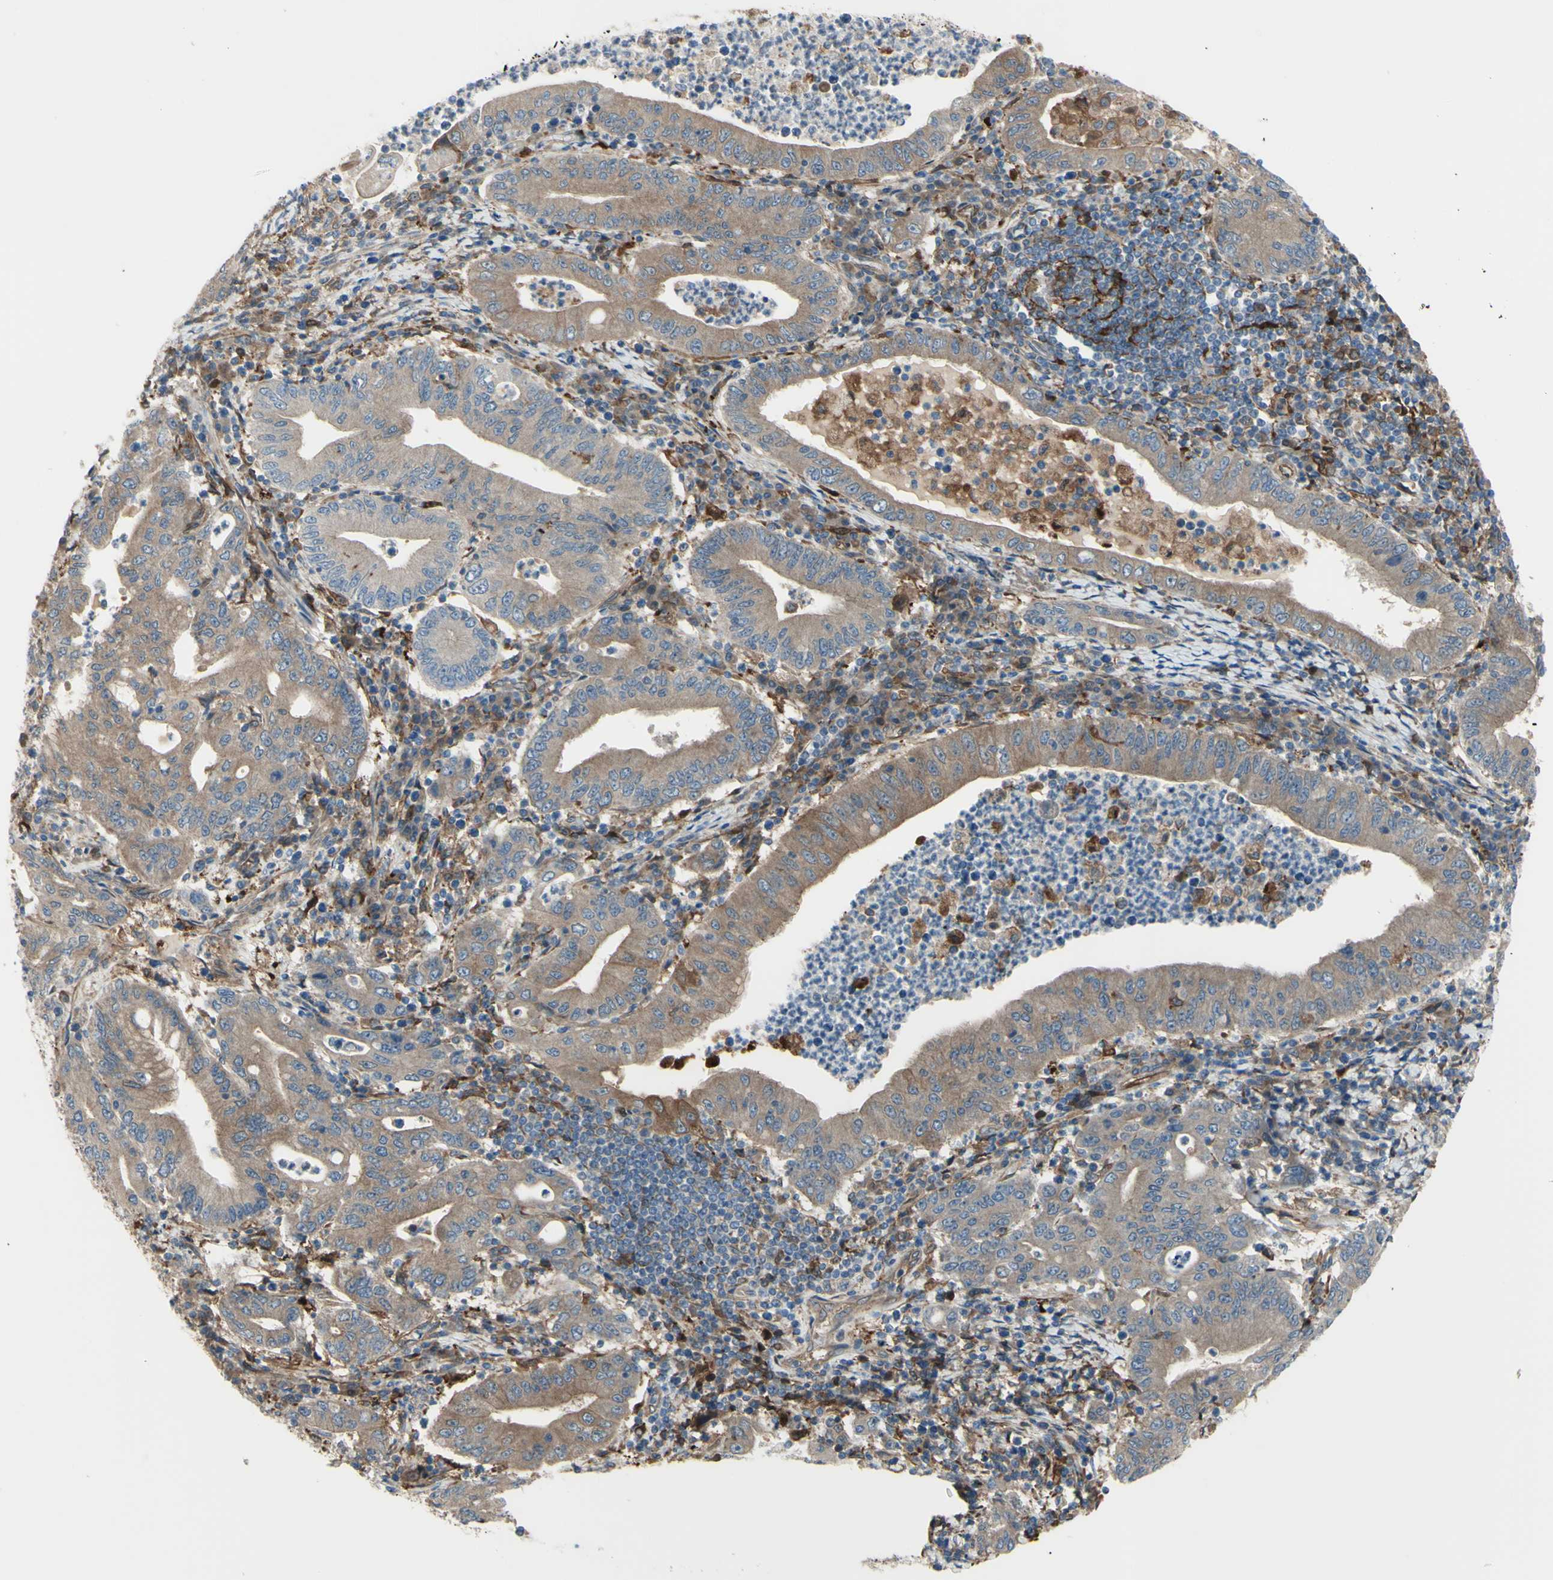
{"staining": {"intensity": "moderate", "quantity": ">75%", "location": "cytoplasmic/membranous"}, "tissue": "stomach cancer", "cell_type": "Tumor cells", "image_type": "cancer", "snomed": [{"axis": "morphology", "description": "Normal tissue, NOS"}, {"axis": "morphology", "description": "Adenocarcinoma, NOS"}, {"axis": "topography", "description": "Esophagus"}, {"axis": "topography", "description": "Stomach, upper"}, {"axis": "topography", "description": "Peripheral nerve tissue"}], "caption": "Immunohistochemistry micrograph of human stomach adenocarcinoma stained for a protein (brown), which exhibits medium levels of moderate cytoplasmic/membranous positivity in about >75% of tumor cells.", "gene": "IGSF9B", "patient": {"sex": "male", "age": 62}}